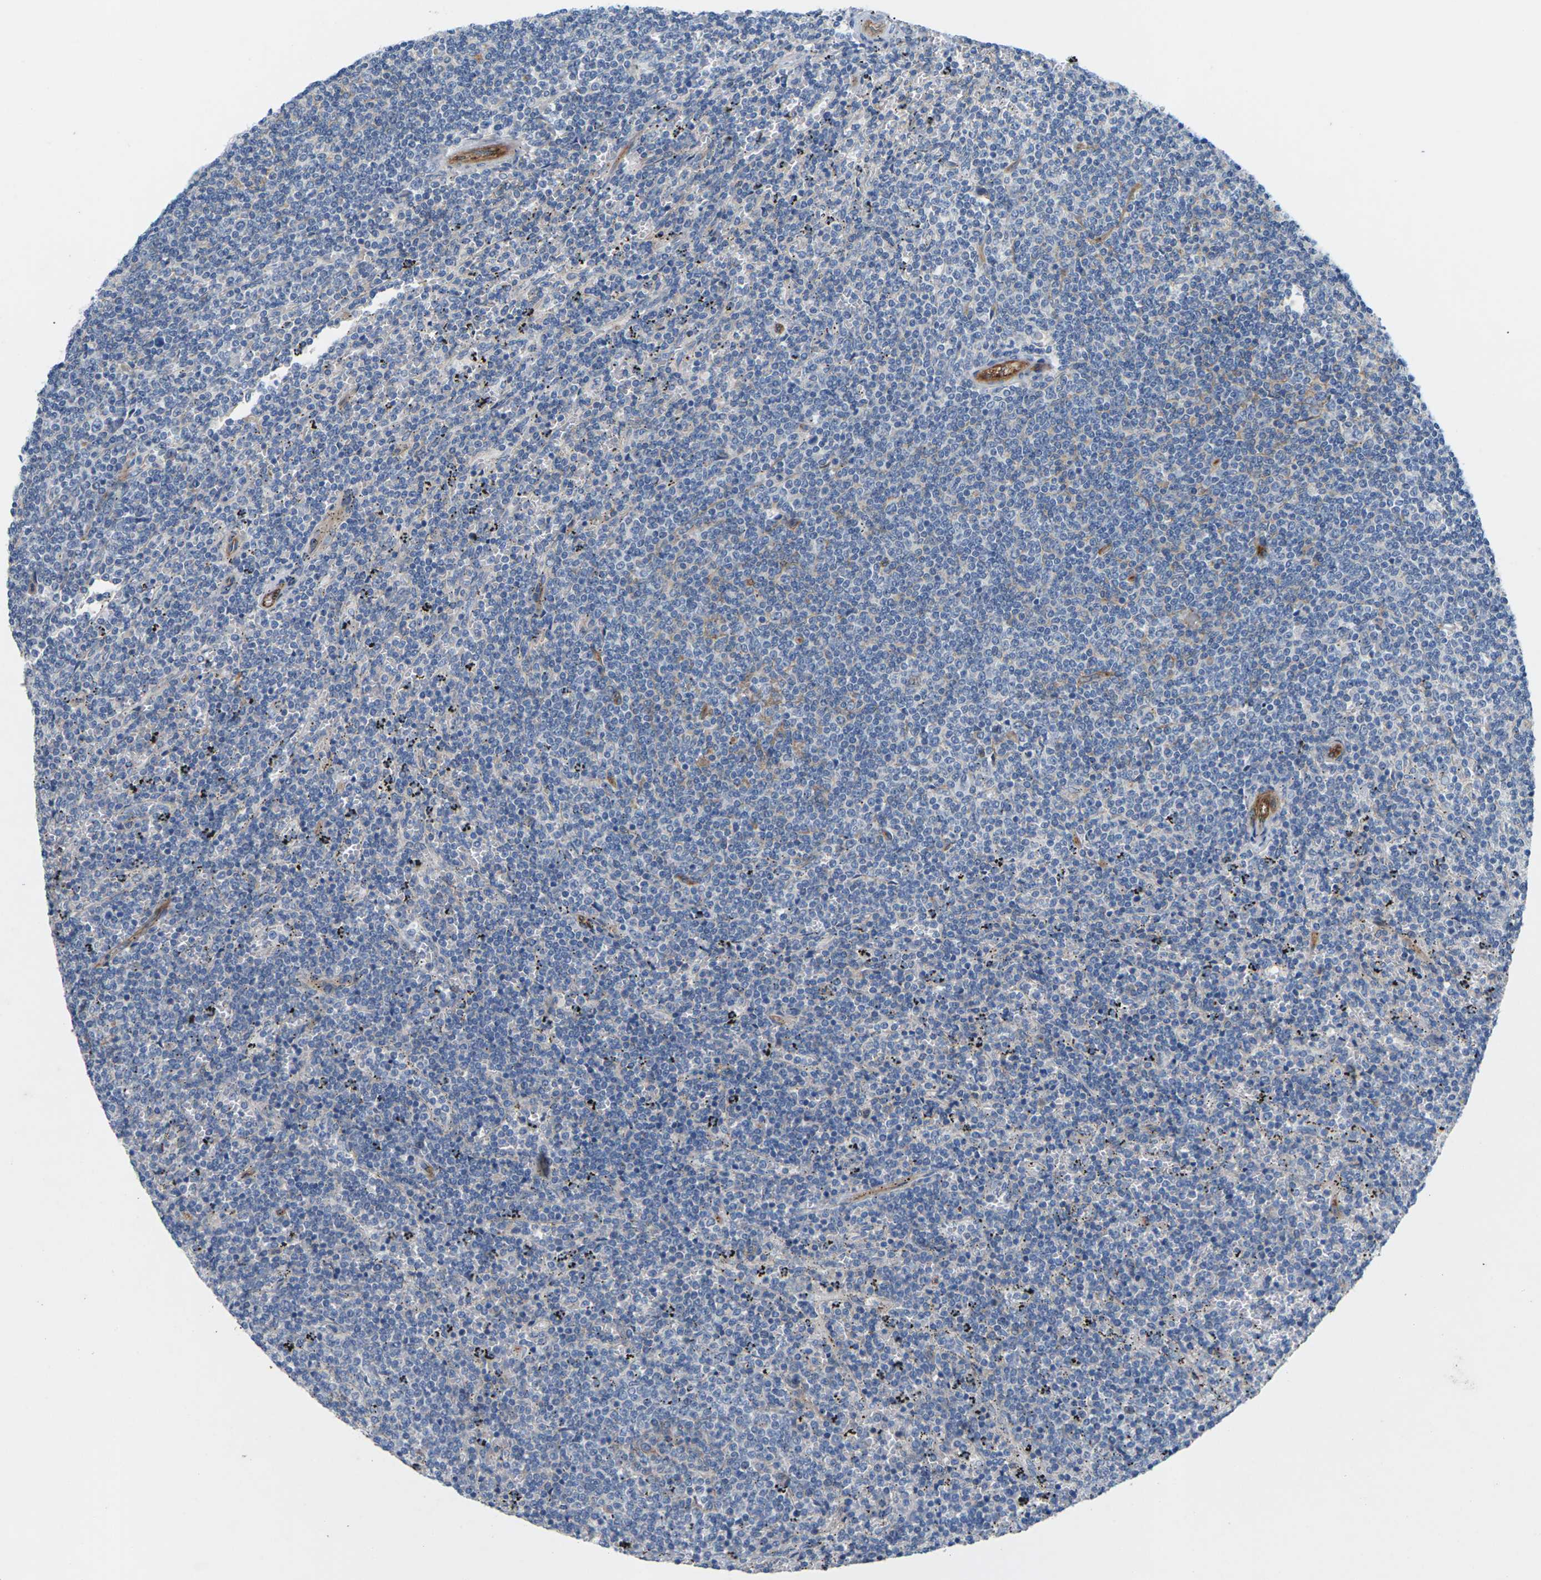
{"staining": {"intensity": "negative", "quantity": "none", "location": "none"}, "tissue": "lymphoma", "cell_type": "Tumor cells", "image_type": "cancer", "snomed": [{"axis": "morphology", "description": "Malignant lymphoma, non-Hodgkin's type, Low grade"}, {"axis": "topography", "description": "Spleen"}], "caption": "High power microscopy image of an immunohistochemistry micrograph of lymphoma, revealing no significant positivity in tumor cells.", "gene": "ITGA5", "patient": {"sex": "female", "age": 50}}